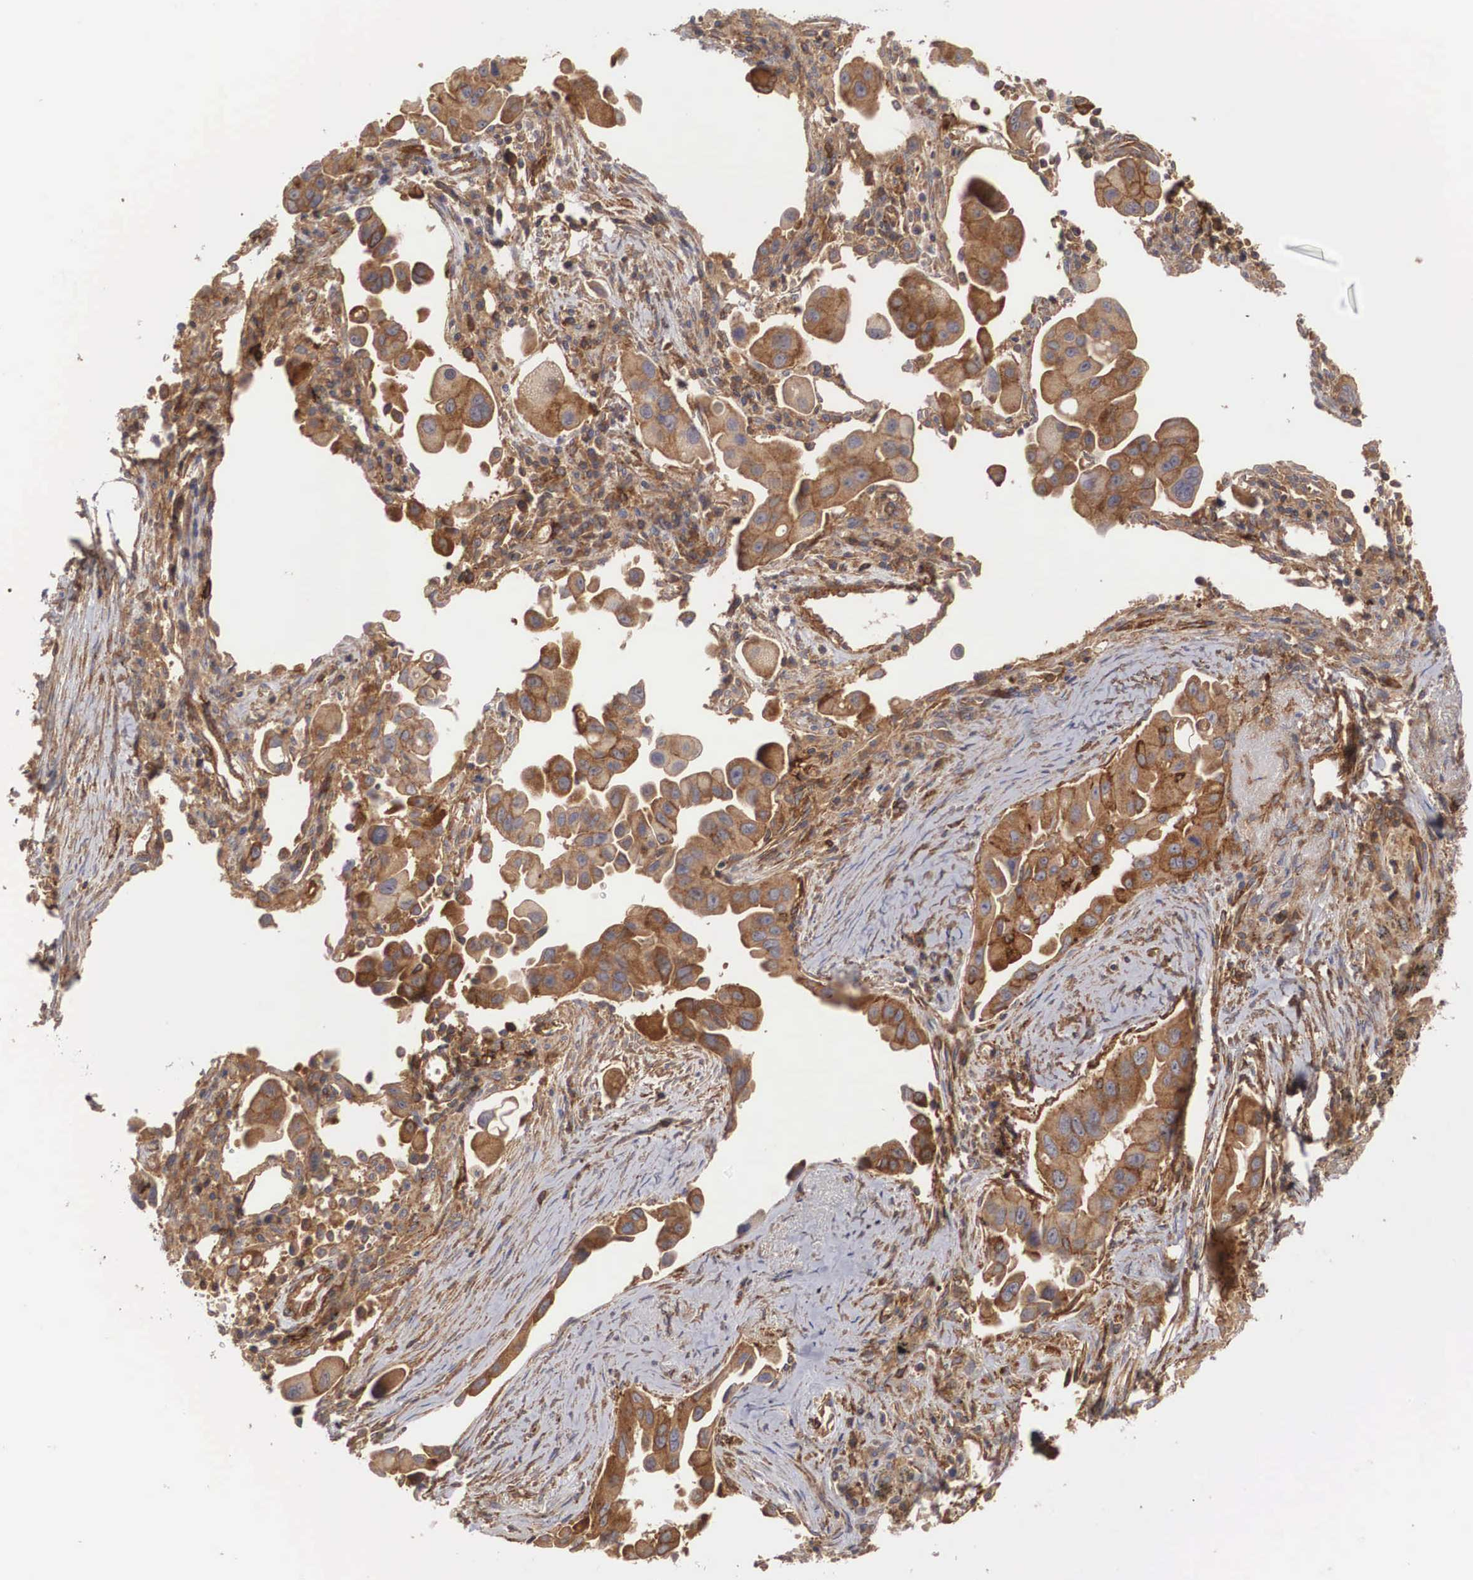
{"staining": {"intensity": "moderate", "quantity": ">75%", "location": "cytoplasmic/membranous"}, "tissue": "lung cancer", "cell_type": "Tumor cells", "image_type": "cancer", "snomed": [{"axis": "morphology", "description": "Adenocarcinoma, NOS"}, {"axis": "topography", "description": "Lung"}], "caption": "A brown stain shows moderate cytoplasmic/membranous expression of a protein in lung cancer tumor cells. (IHC, brightfield microscopy, high magnification).", "gene": "ARMCX4", "patient": {"sex": "male", "age": 68}}